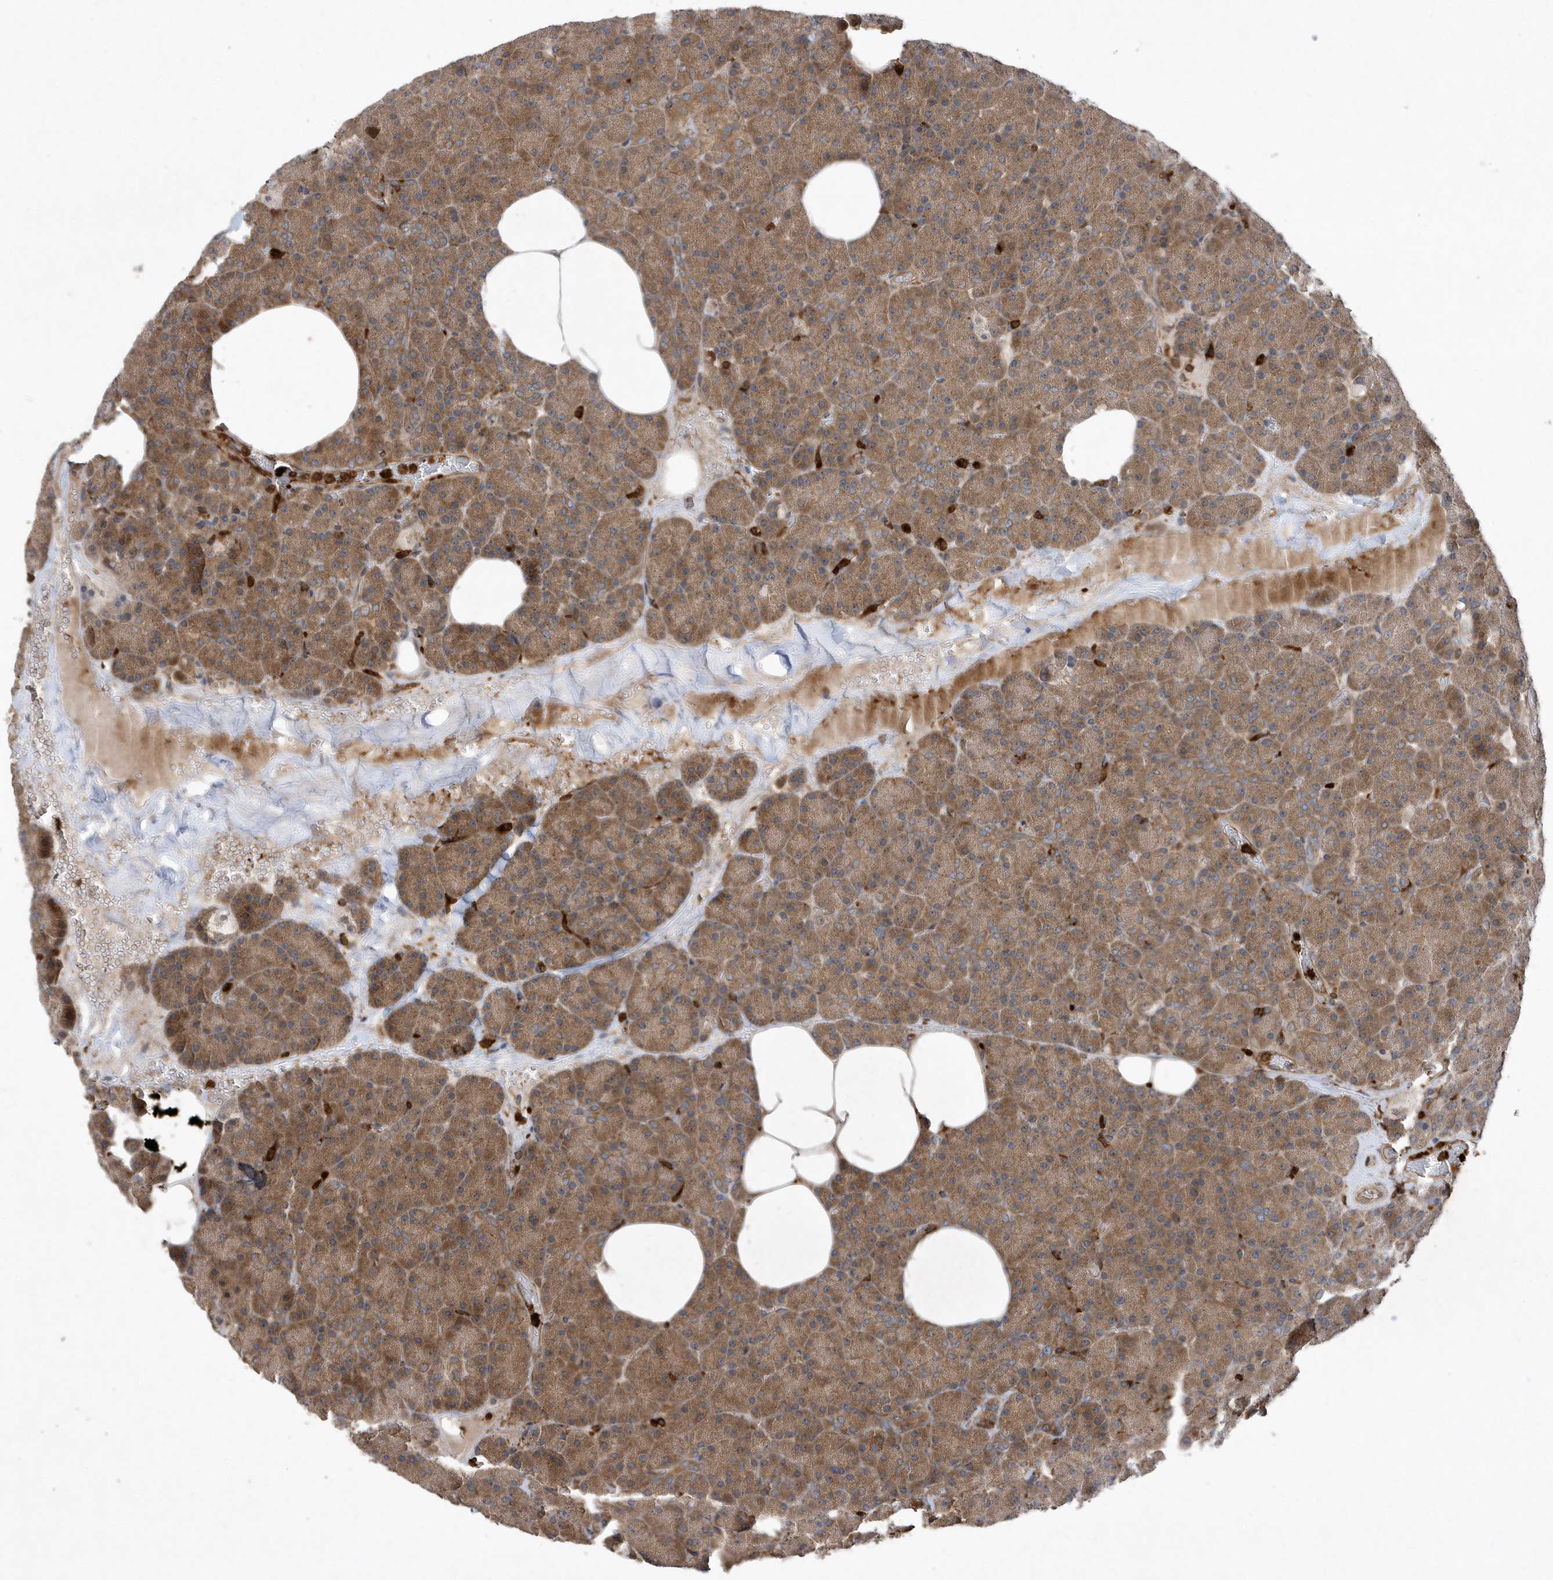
{"staining": {"intensity": "moderate", "quantity": ">75%", "location": "cytoplasmic/membranous"}, "tissue": "pancreas", "cell_type": "Exocrine glandular cells", "image_type": "normal", "snomed": [{"axis": "morphology", "description": "Normal tissue, NOS"}, {"axis": "morphology", "description": "Carcinoid, malignant, NOS"}, {"axis": "topography", "description": "Pancreas"}], "caption": "The micrograph demonstrates staining of normal pancreas, revealing moderate cytoplasmic/membranous protein positivity (brown color) within exocrine glandular cells. (Brightfield microscopy of DAB IHC at high magnification).", "gene": "LAPTM4A", "patient": {"sex": "female", "age": 35}}